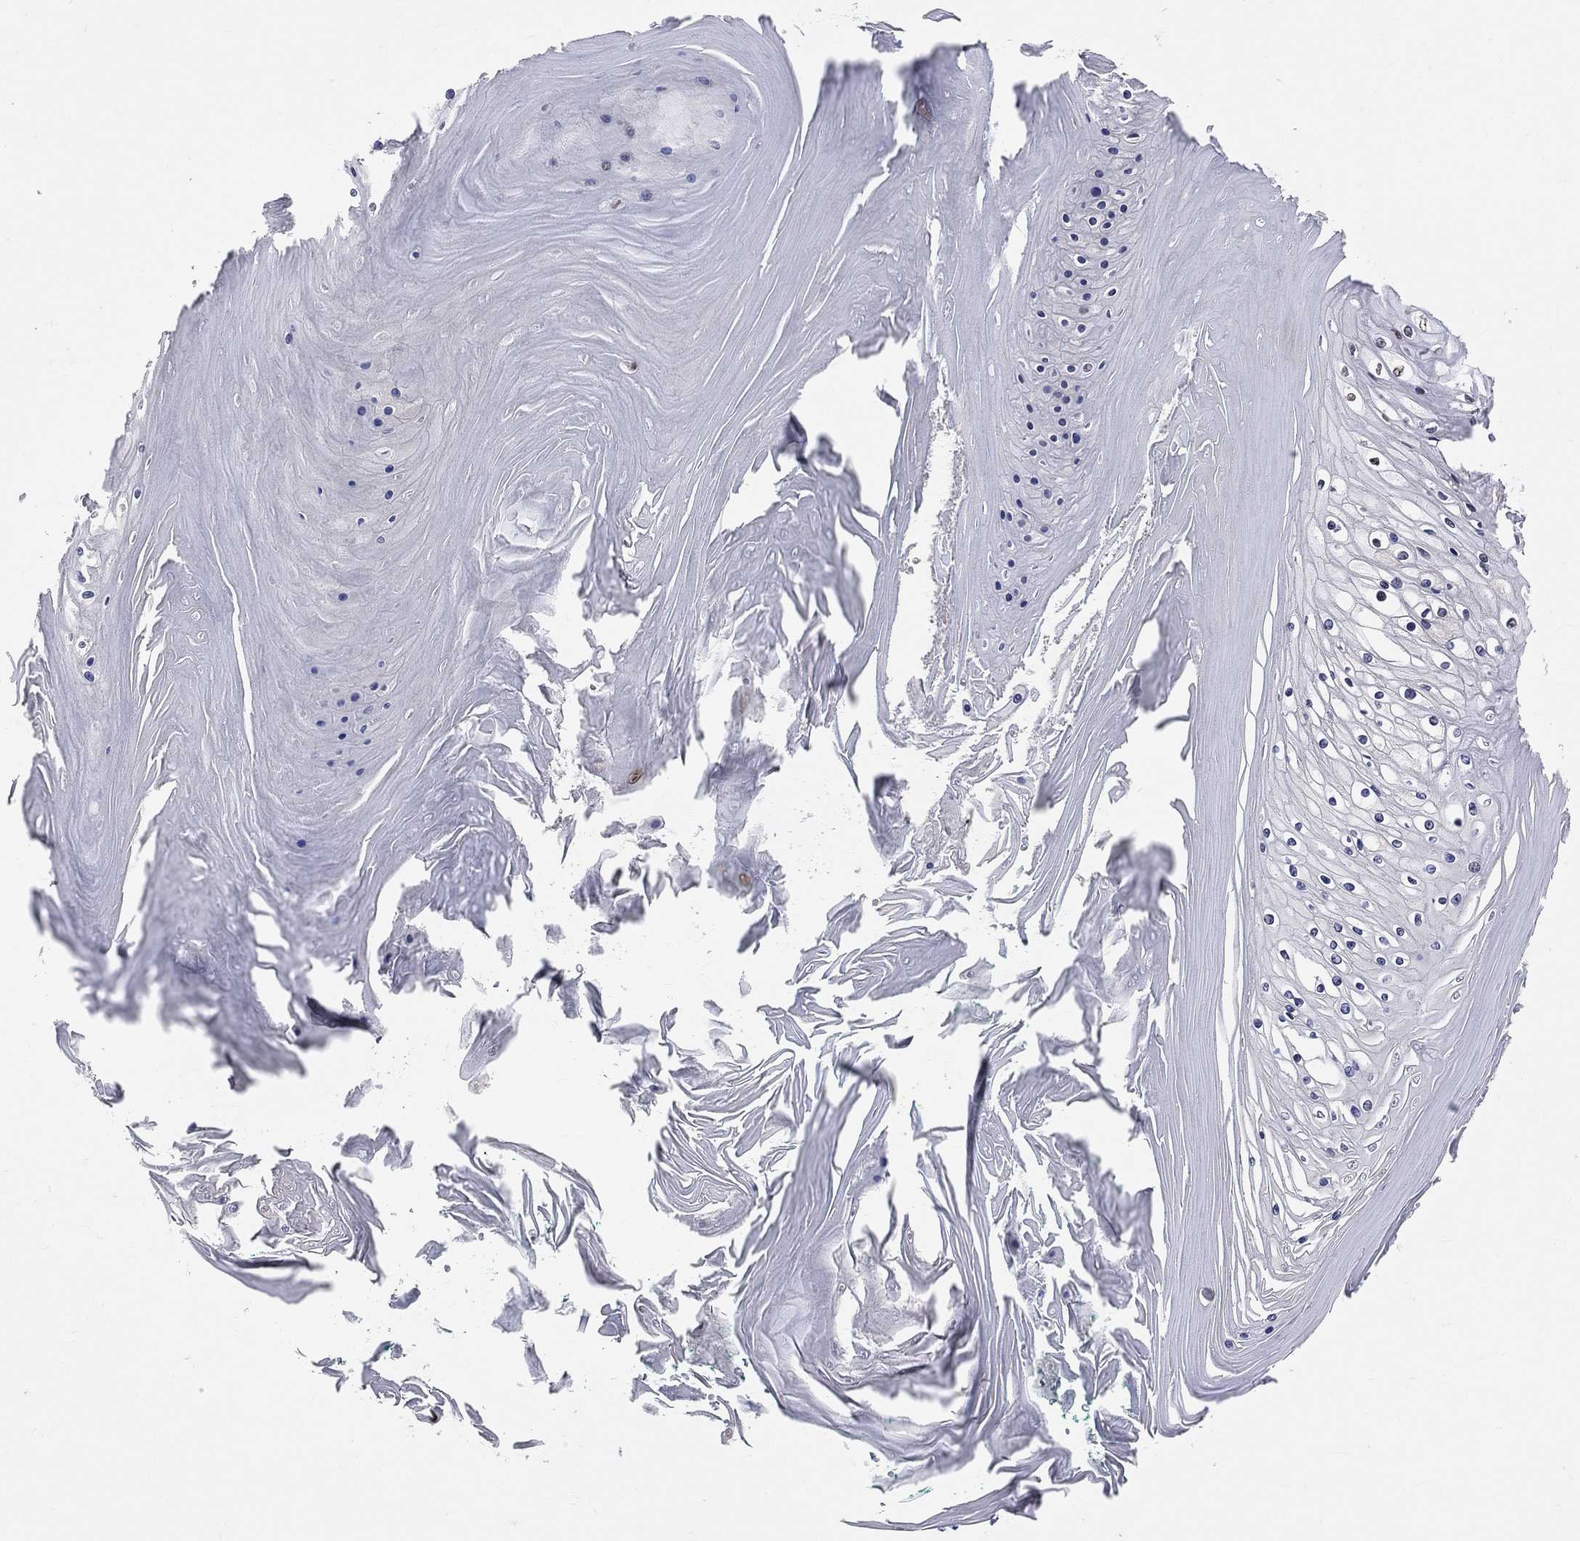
{"staining": {"intensity": "strong", "quantity": "25%-75%", "location": "nuclear"}, "tissue": "skin cancer", "cell_type": "Tumor cells", "image_type": "cancer", "snomed": [{"axis": "morphology", "description": "Squamous cell carcinoma, NOS"}, {"axis": "topography", "description": "Skin"}], "caption": "Skin cancer (squamous cell carcinoma) stained with a protein marker shows strong staining in tumor cells.", "gene": "CDK7", "patient": {"sex": "male", "age": 62}}